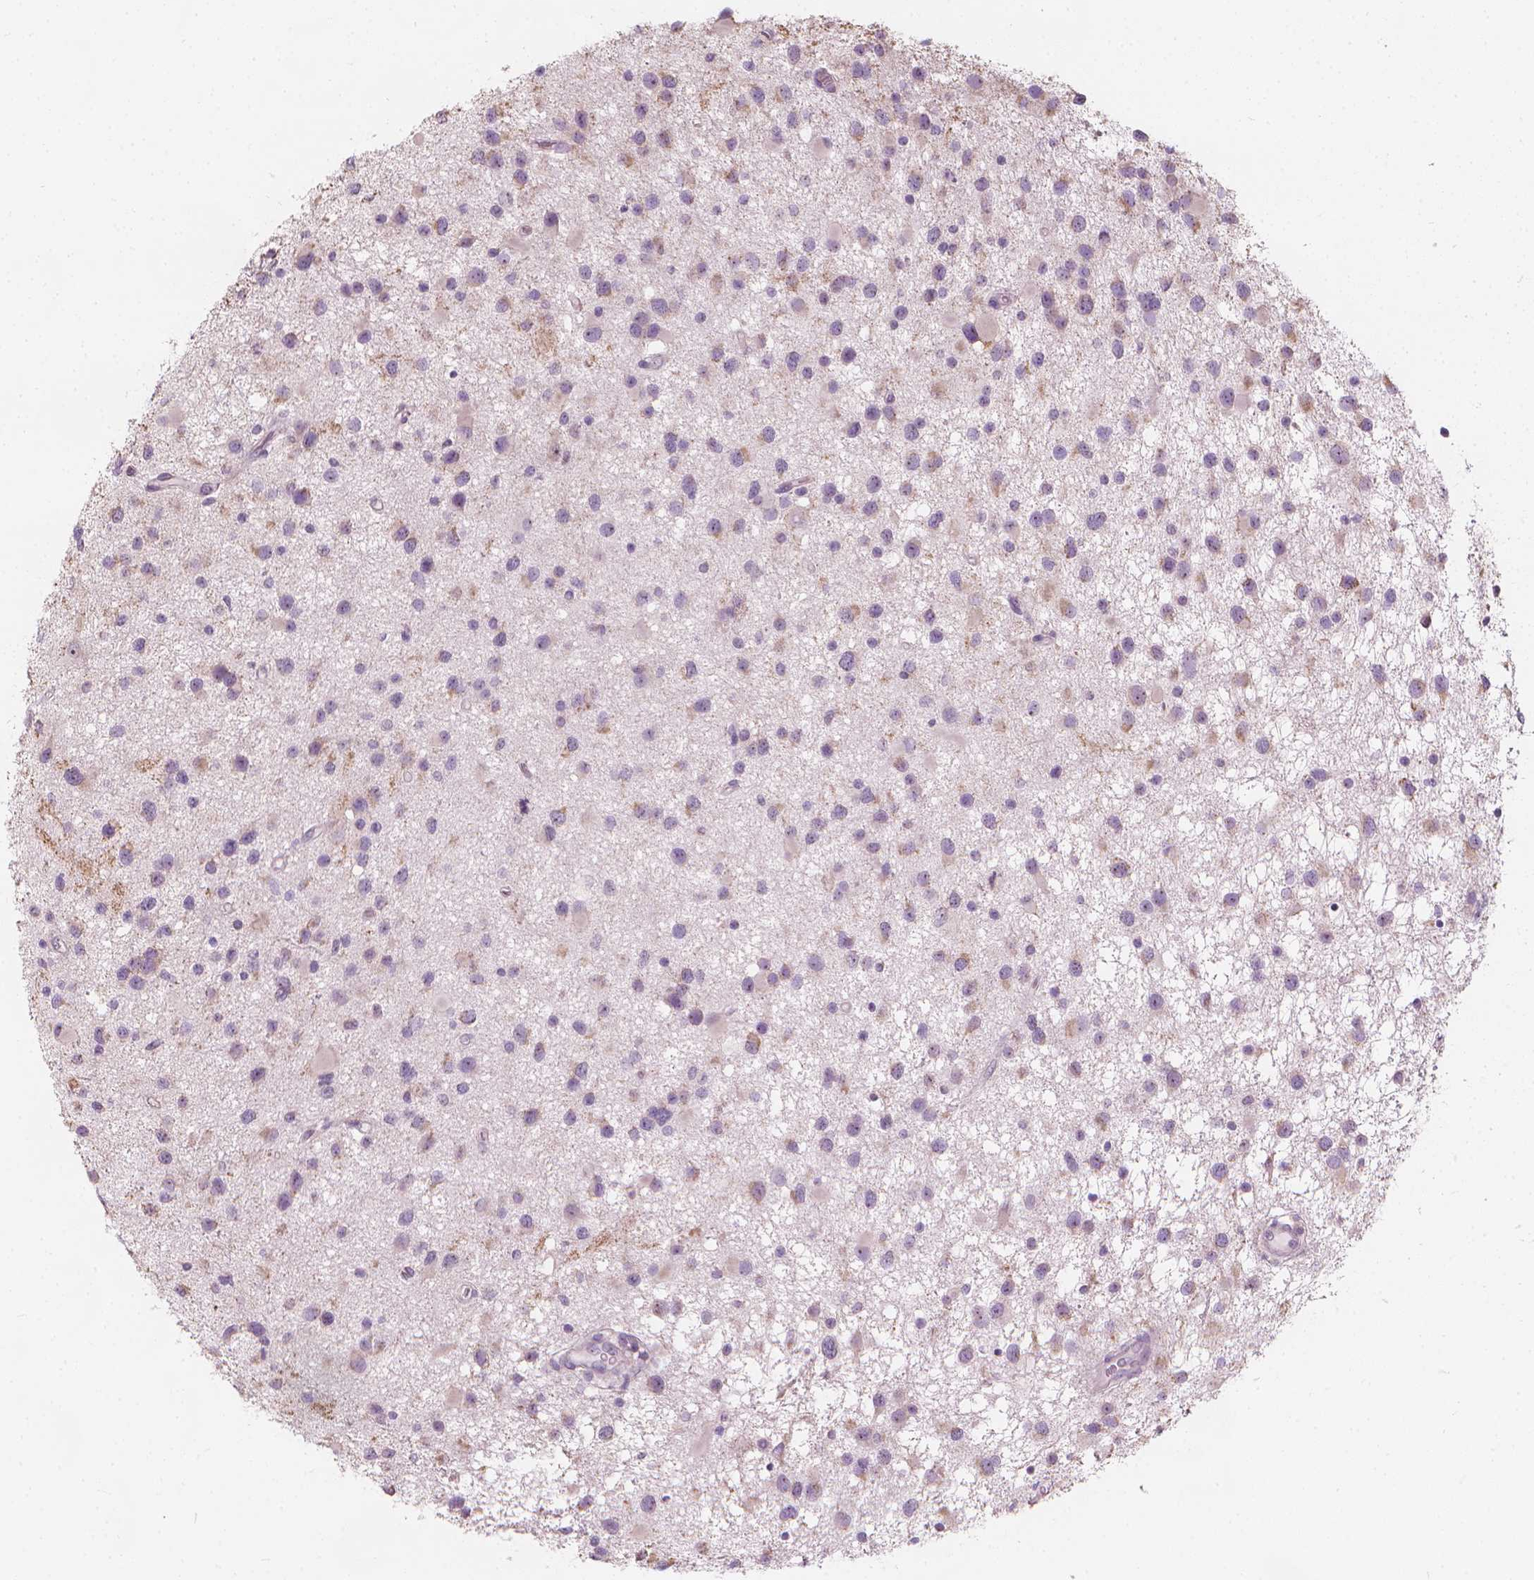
{"staining": {"intensity": "negative", "quantity": "none", "location": "none"}, "tissue": "glioma", "cell_type": "Tumor cells", "image_type": "cancer", "snomed": [{"axis": "morphology", "description": "Glioma, malignant, Low grade"}, {"axis": "topography", "description": "Brain"}], "caption": "IHC histopathology image of neoplastic tissue: human glioma stained with DAB demonstrates no significant protein positivity in tumor cells.", "gene": "GPRC5A", "patient": {"sex": "female", "age": 32}}